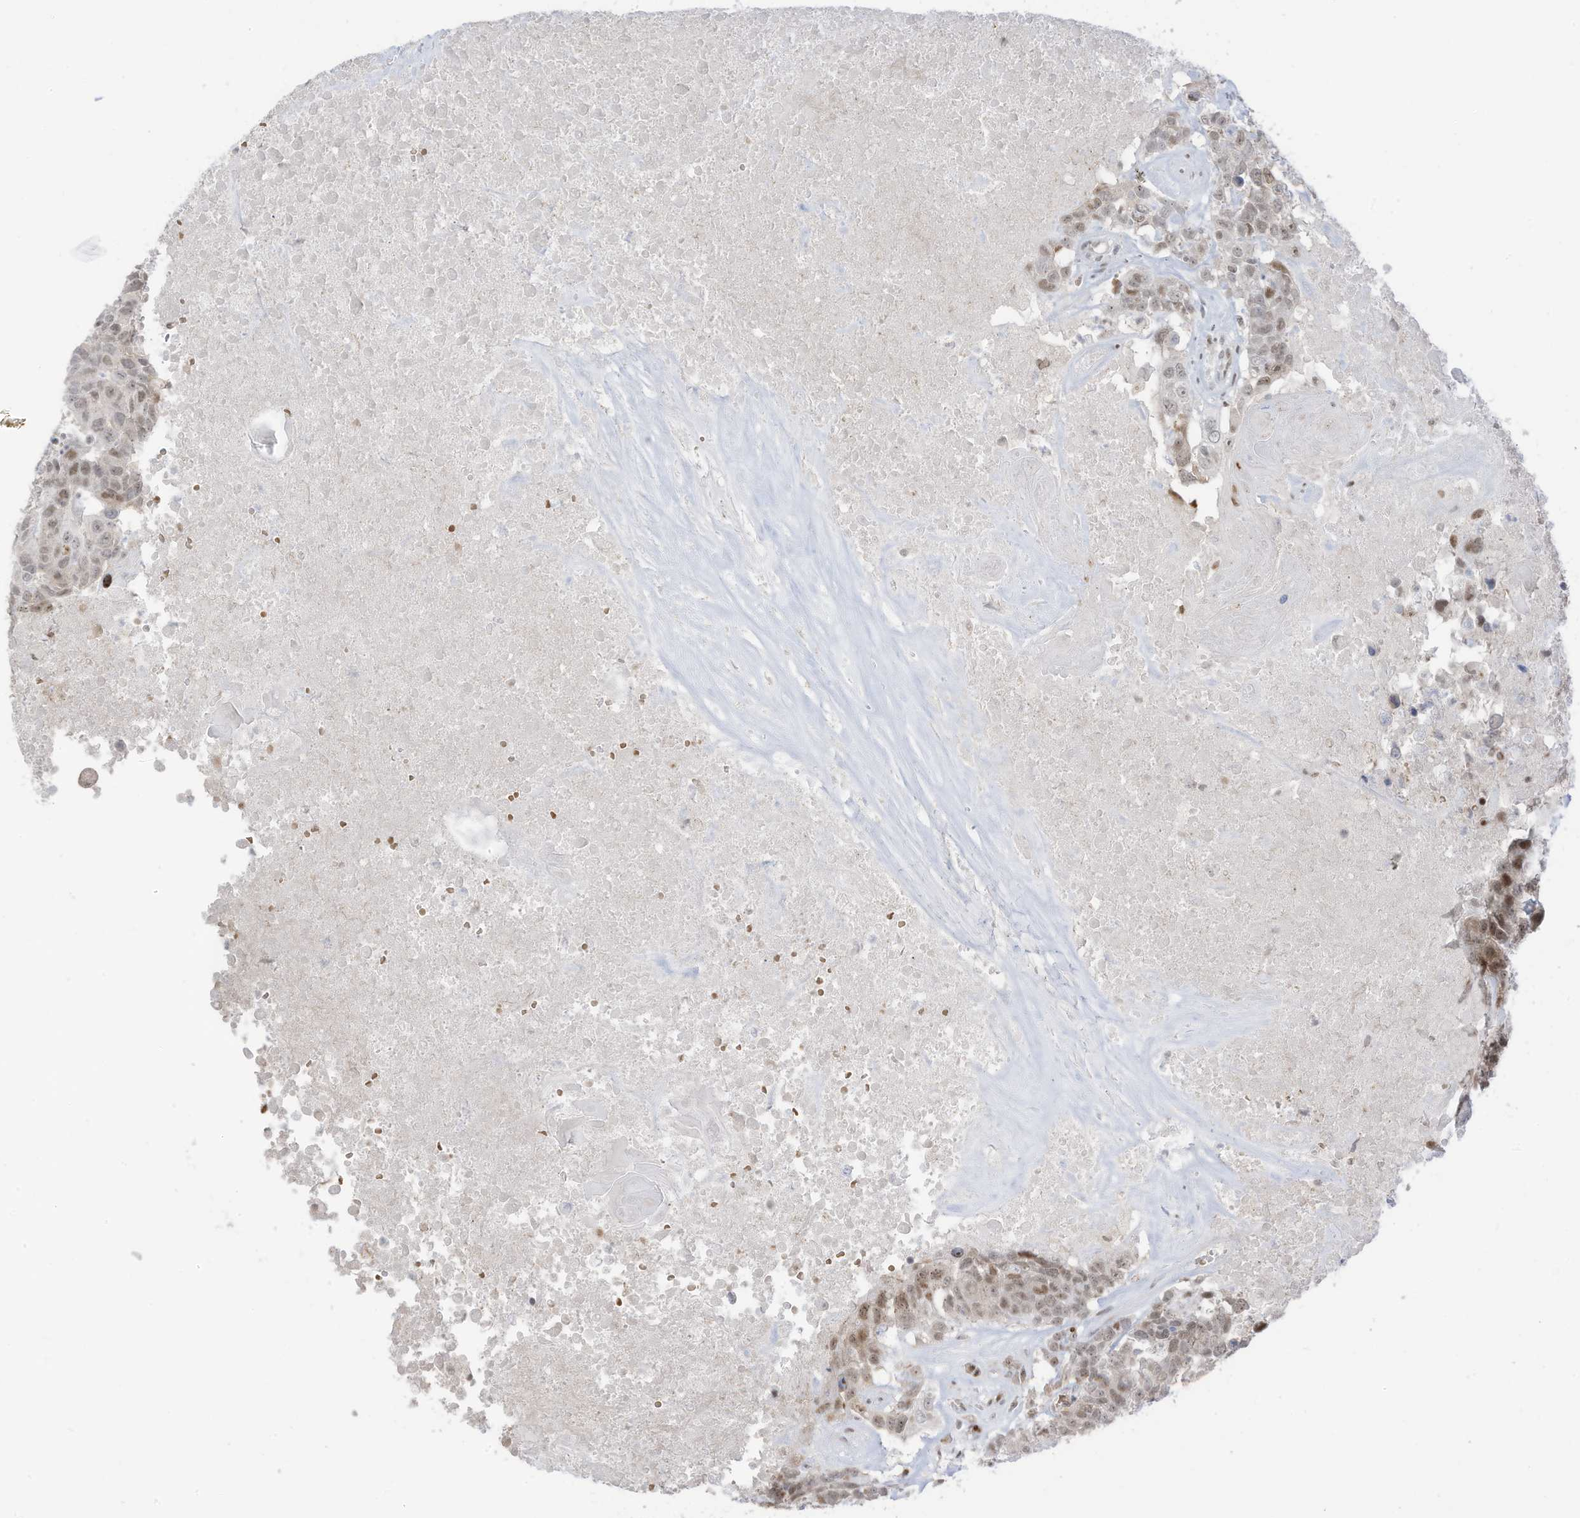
{"staining": {"intensity": "weak", "quantity": "25%-75%", "location": "nuclear"}, "tissue": "head and neck cancer", "cell_type": "Tumor cells", "image_type": "cancer", "snomed": [{"axis": "morphology", "description": "Squamous cell carcinoma, NOS"}, {"axis": "topography", "description": "Head-Neck"}], "caption": "This is a micrograph of IHC staining of head and neck cancer (squamous cell carcinoma), which shows weak expression in the nuclear of tumor cells.", "gene": "ZCWPW2", "patient": {"sex": "male", "age": 66}}